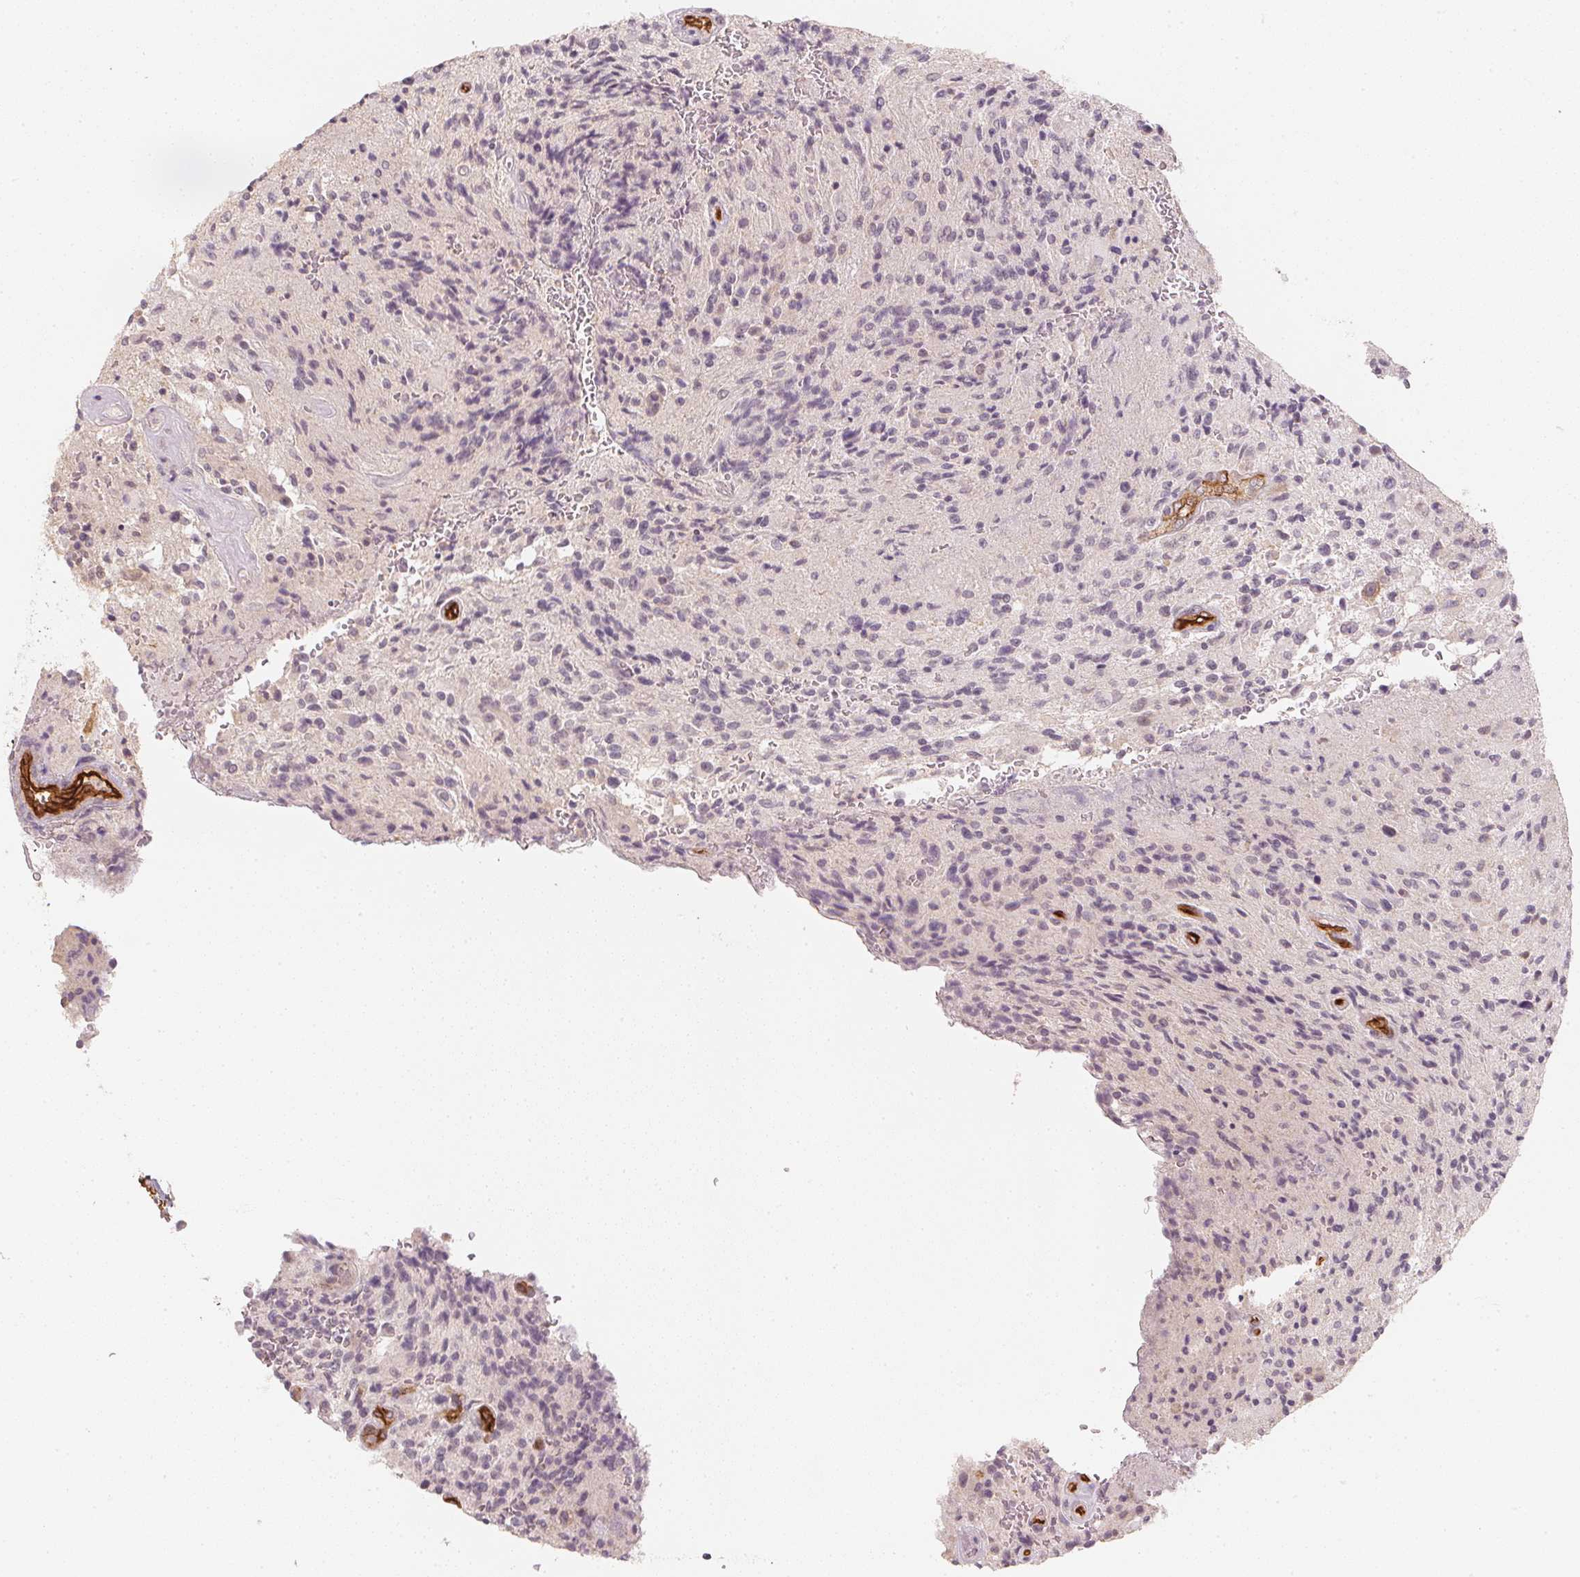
{"staining": {"intensity": "negative", "quantity": "none", "location": "none"}, "tissue": "glioma", "cell_type": "Tumor cells", "image_type": "cancer", "snomed": [{"axis": "morphology", "description": "Normal tissue, NOS"}, {"axis": "morphology", "description": "Glioma, malignant, High grade"}, {"axis": "topography", "description": "Cerebral cortex"}], "caption": "Tumor cells are negative for brown protein staining in malignant glioma (high-grade).", "gene": "CIB1", "patient": {"sex": "male", "age": 56}}